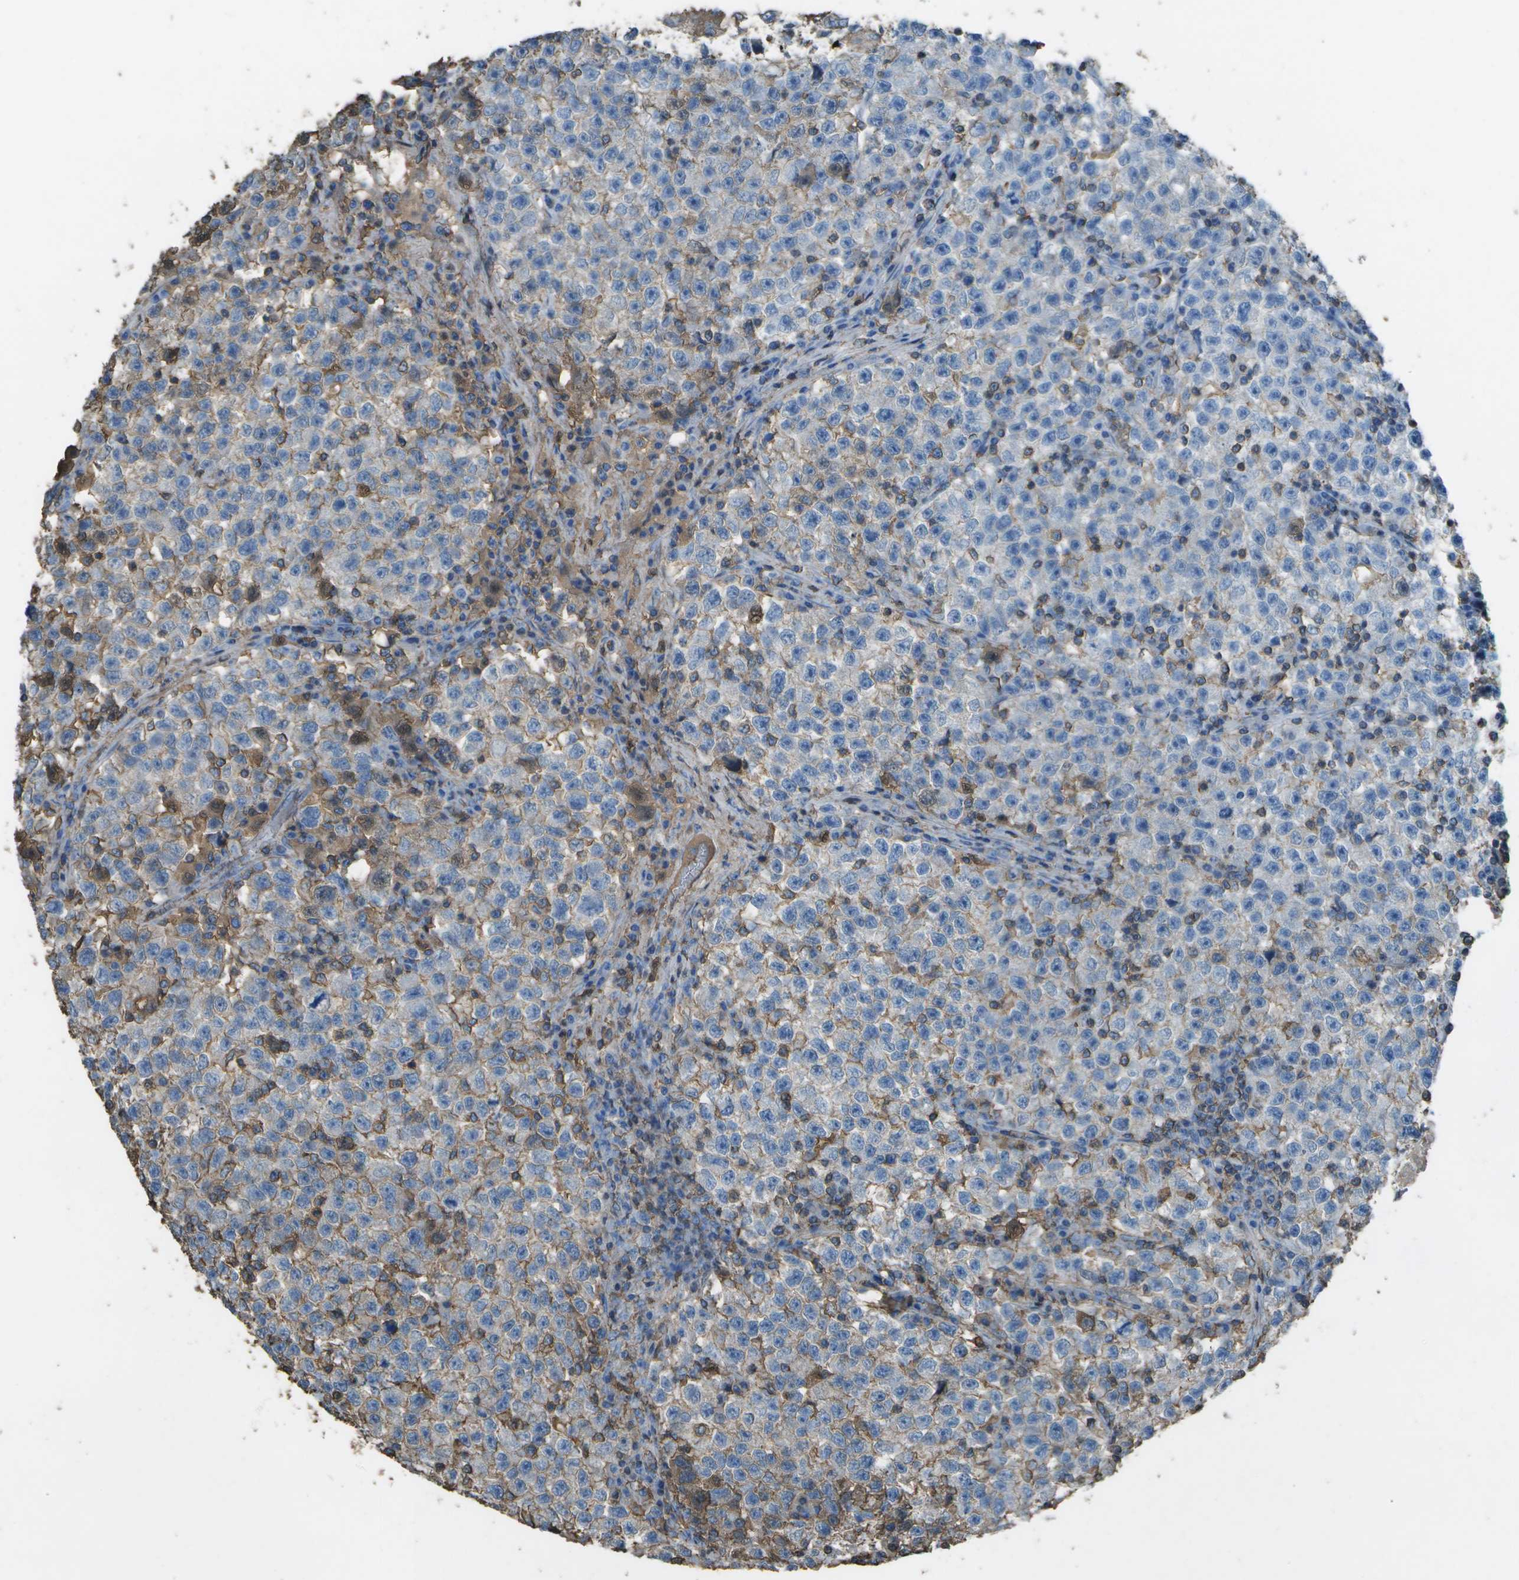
{"staining": {"intensity": "weak", "quantity": "25%-75%", "location": "cytoplasmic/membranous"}, "tissue": "testis cancer", "cell_type": "Tumor cells", "image_type": "cancer", "snomed": [{"axis": "morphology", "description": "Seminoma, NOS"}, {"axis": "topography", "description": "Testis"}], "caption": "Weak cytoplasmic/membranous protein expression is appreciated in about 25%-75% of tumor cells in testis seminoma. (IHC, brightfield microscopy, high magnification).", "gene": "CYP4F11", "patient": {"sex": "male", "age": 22}}